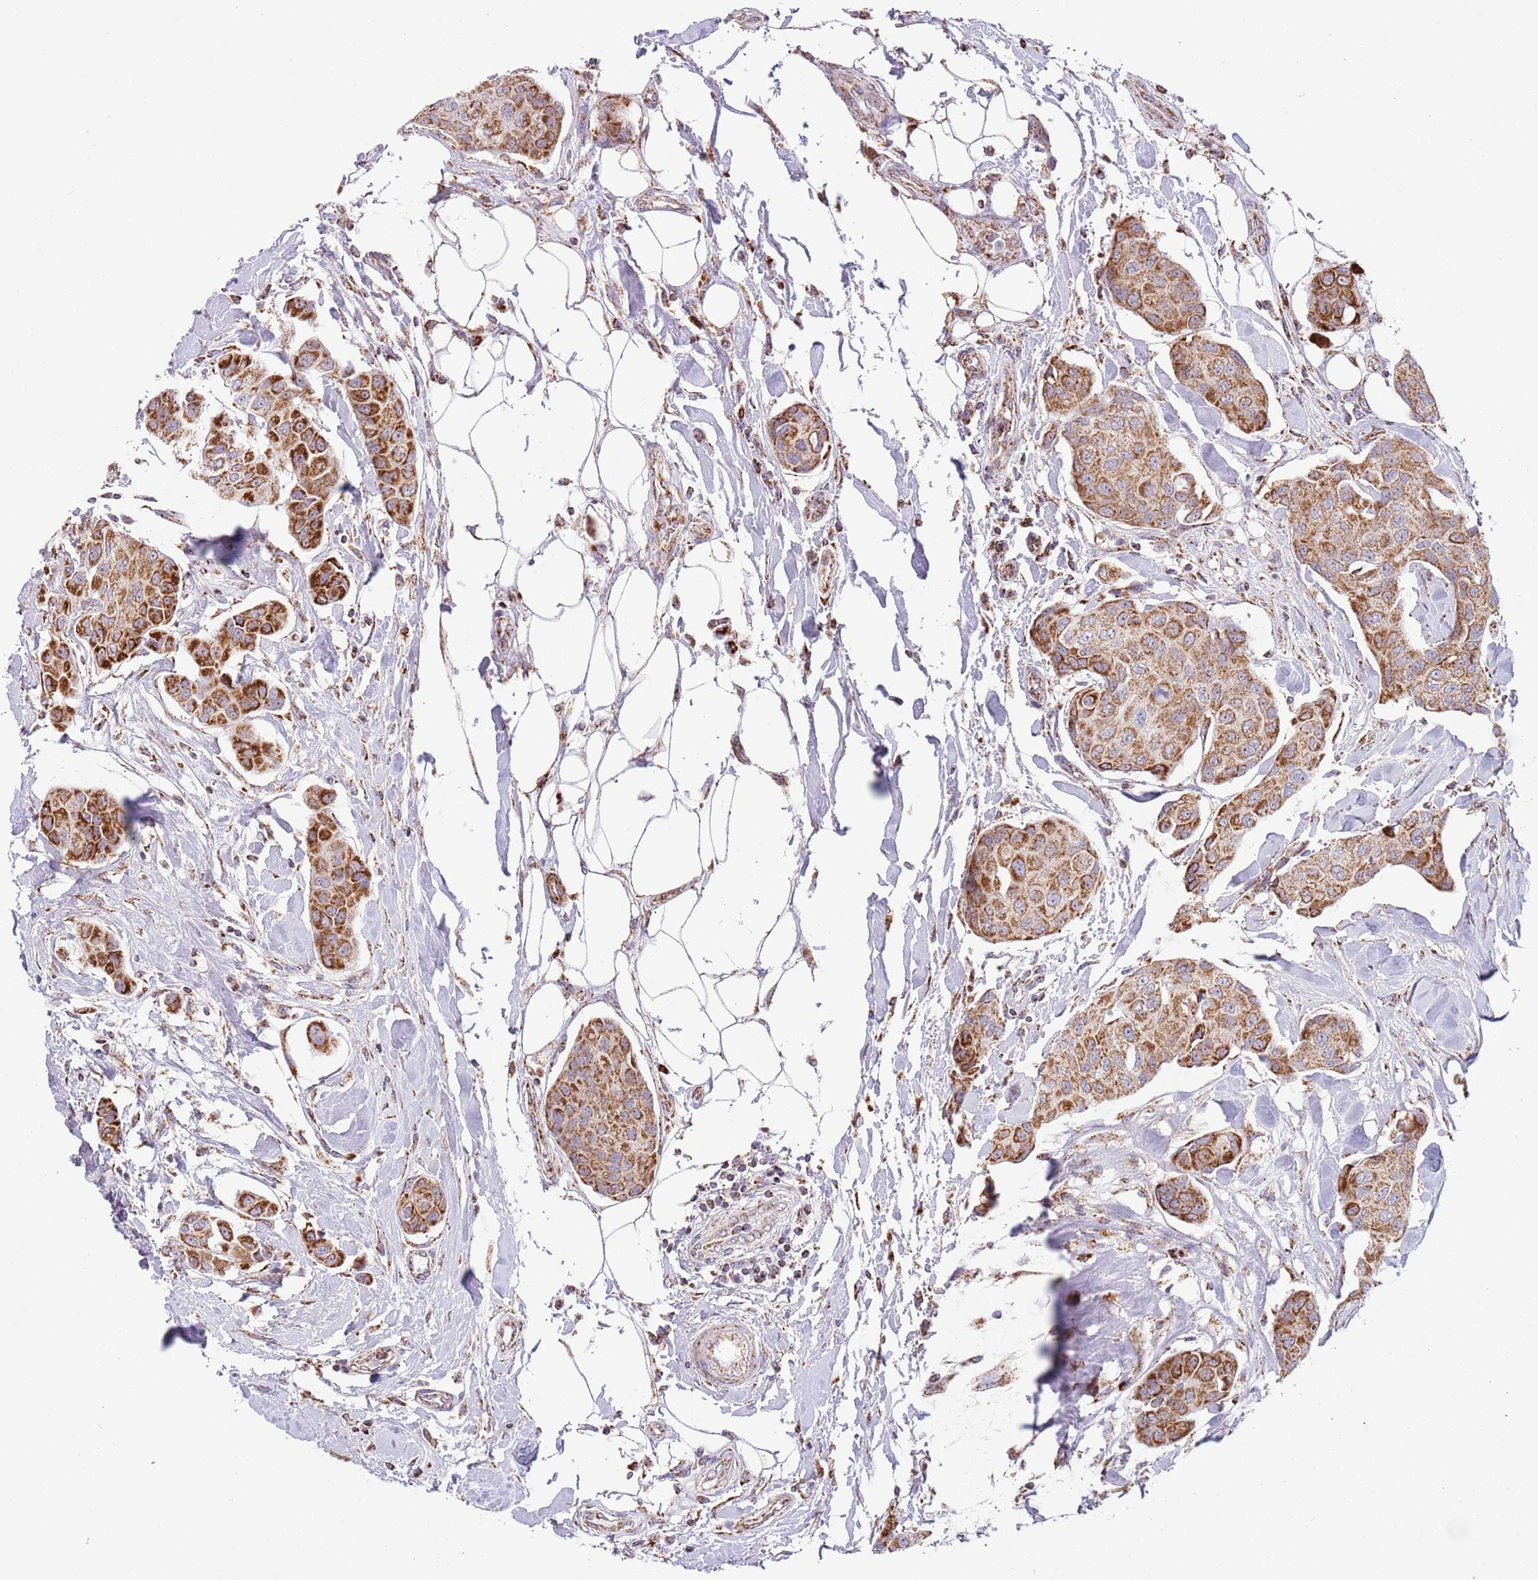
{"staining": {"intensity": "moderate", "quantity": ">75%", "location": "cytoplasmic/membranous"}, "tissue": "breast cancer", "cell_type": "Tumor cells", "image_type": "cancer", "snomed": [{"axis": "morphology", "description": "Duct carcinoma"}, {"axis": "topography", "description": "Breast"}, {"axis": "topography", "description": "Lymph node"}], "caption": "Immunohistochemistry micrograph of neoplastic tissue: breast intraductal carcinoma stained using IHC reveals medium levels of moderate protein expression localized specifically in the cytoplasmic/membranous of tumor cells, appearing as a cytoplasmic/membranous brown color.", "gene": "LHX6", "patient": {"sex": "female", "age": 80}}